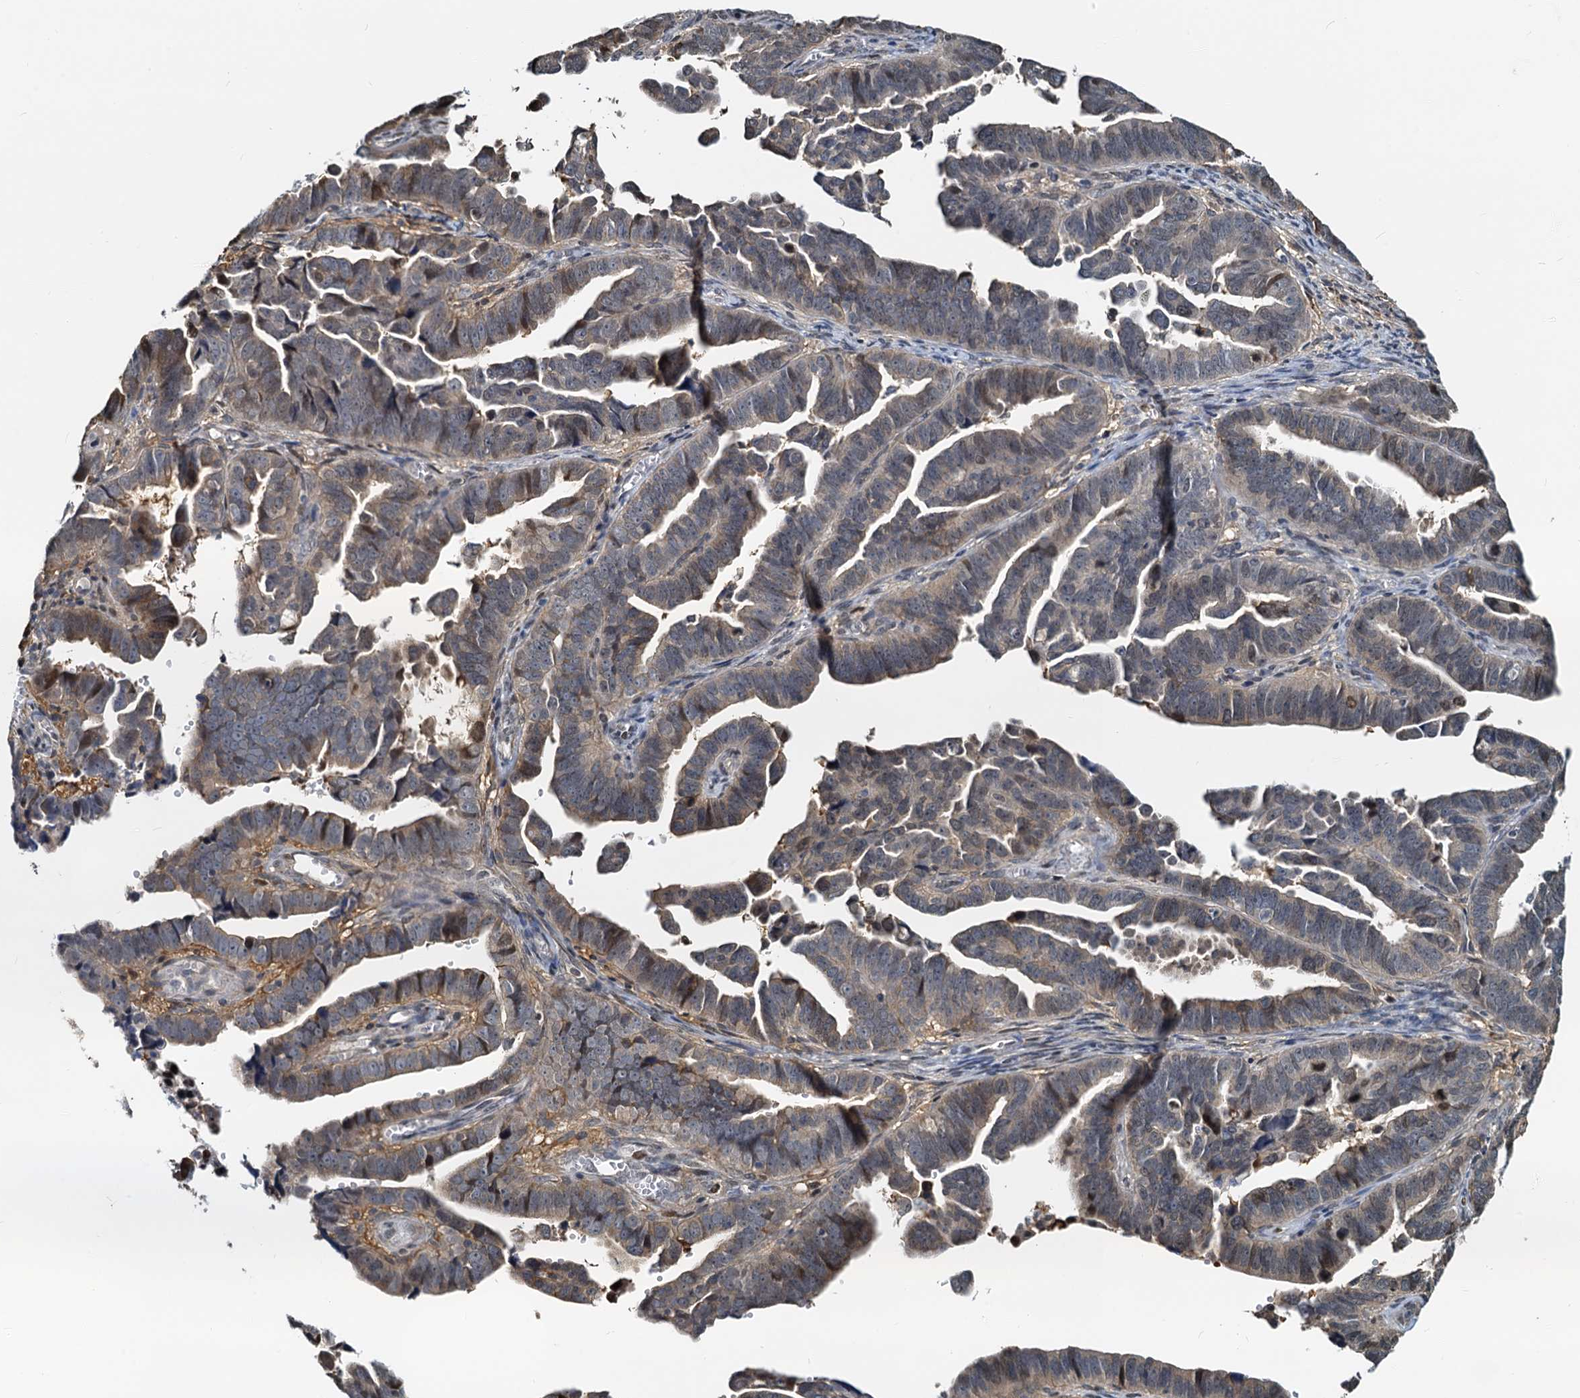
{"staining": {"intensity": "moderate", "quantity": "<25%", "location": "cytoplasmic/membranous,nuclear"}, "tissue": "endometrial cancer", "cell_type": "Tumor cells", "image_type": "cancer", "snomed": [{"axis": "morphology", "description": "Adenocarcinoma, NOS"}, {"axis": "topography", "description": "Endometrium"}], "caption": "Moderate cytoplasmic/membranous and nuclear protein expression is appreciated in about <25% of tumor cells in adenocarcinoma (endometrial).", "gene": "PTGES3", "patient": {"sex": "female", "age": 75}}